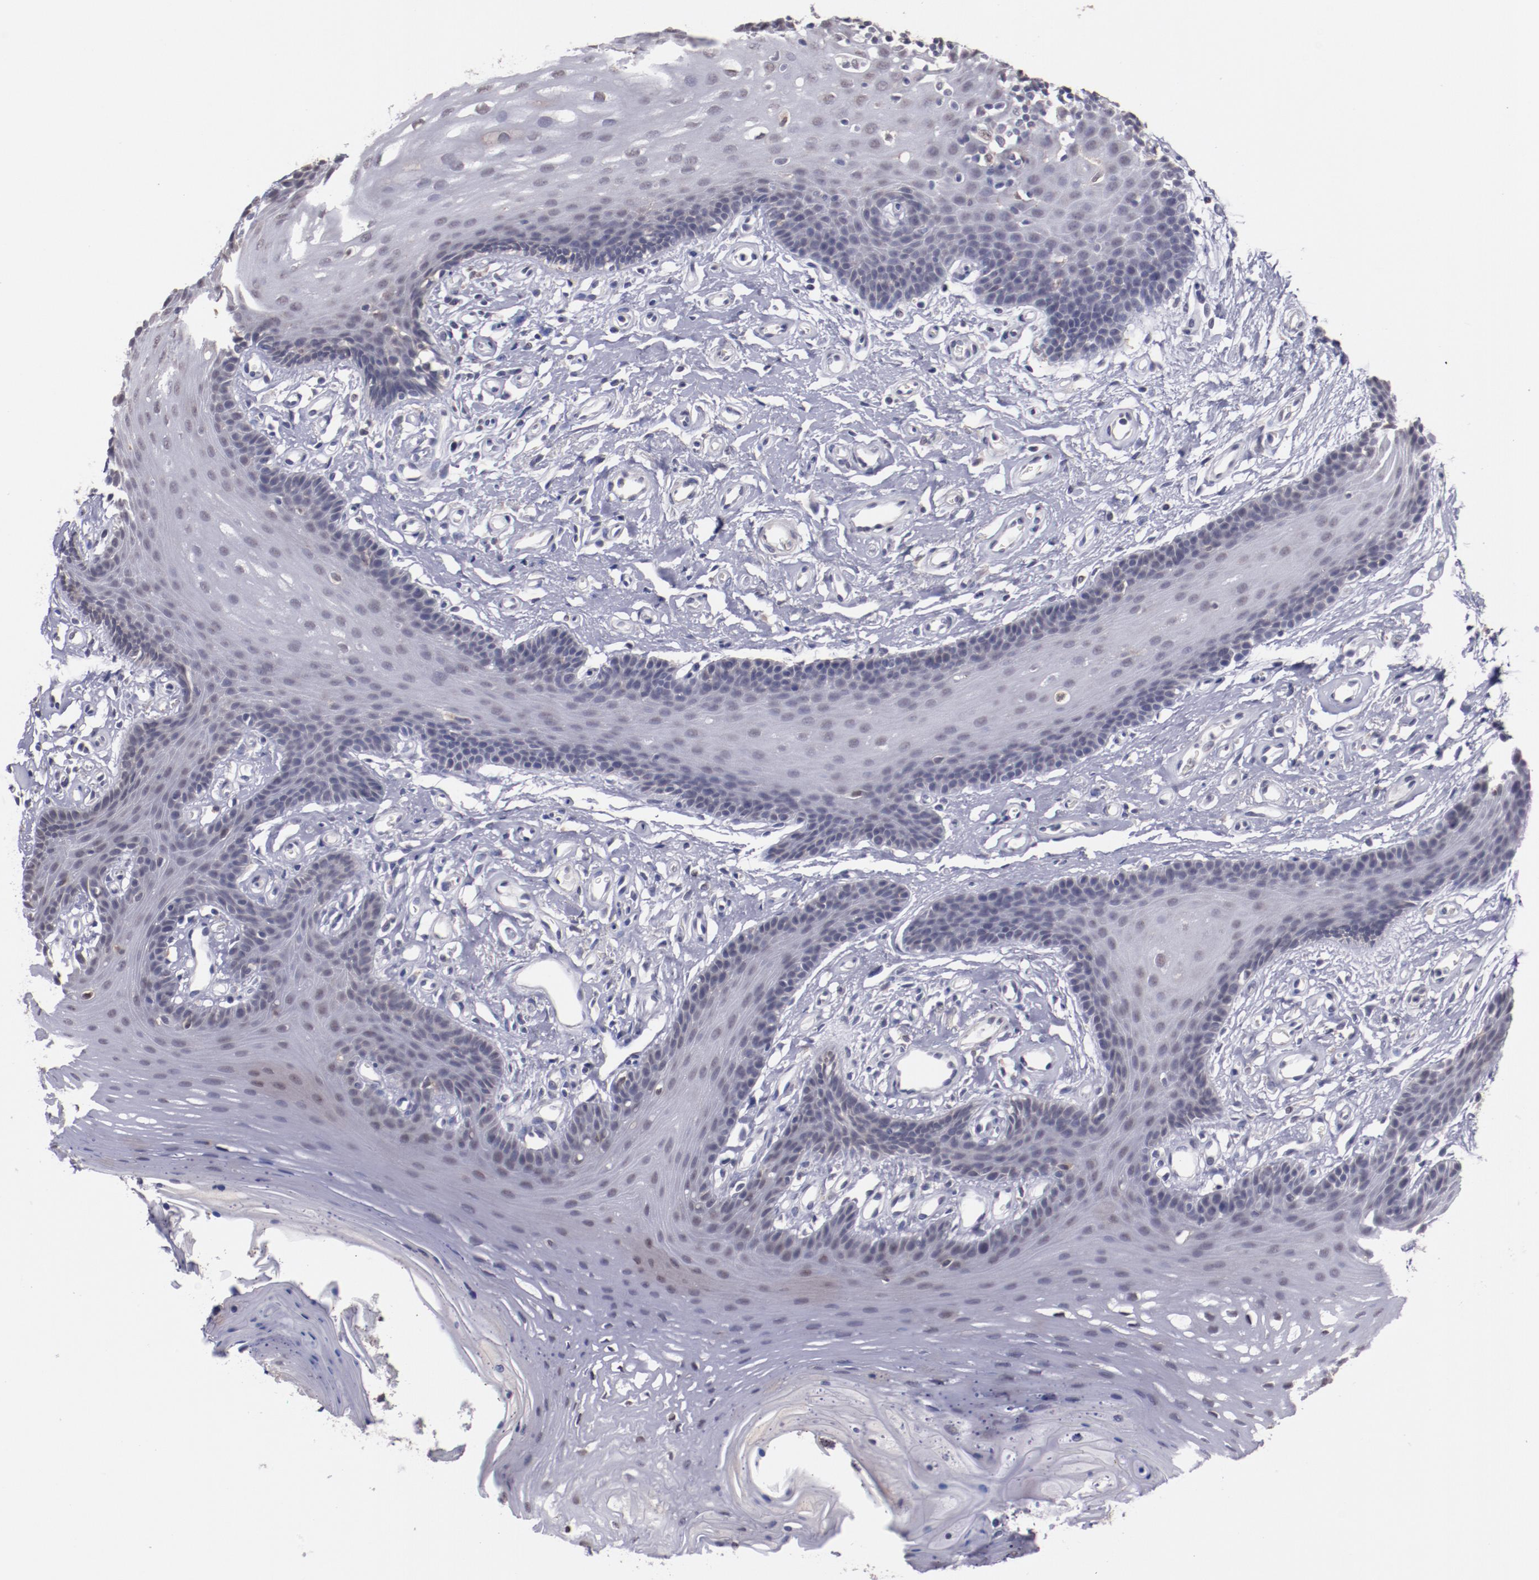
{"staining": {"intensity": "weak", "quantity": "25%-75%", "location": "nuclear"}, "tissue": "oral mucosa", "cell_type": "Squamous epithelial cells", "image_type": "normal", "snomed": [{"axis": "morphology", "description": "Normal tissue, NOS"}, {"axis": "topography", "description": "Oral tissue"}], "caption": "About 25%-75% of squamous epithelial cells in normal human oral mucosa show weak nuclear protein expression as visualized by brown immunohistochemical staining.", "gene": "NRXN3", "patient": {"sex": "male", "age": 62}}